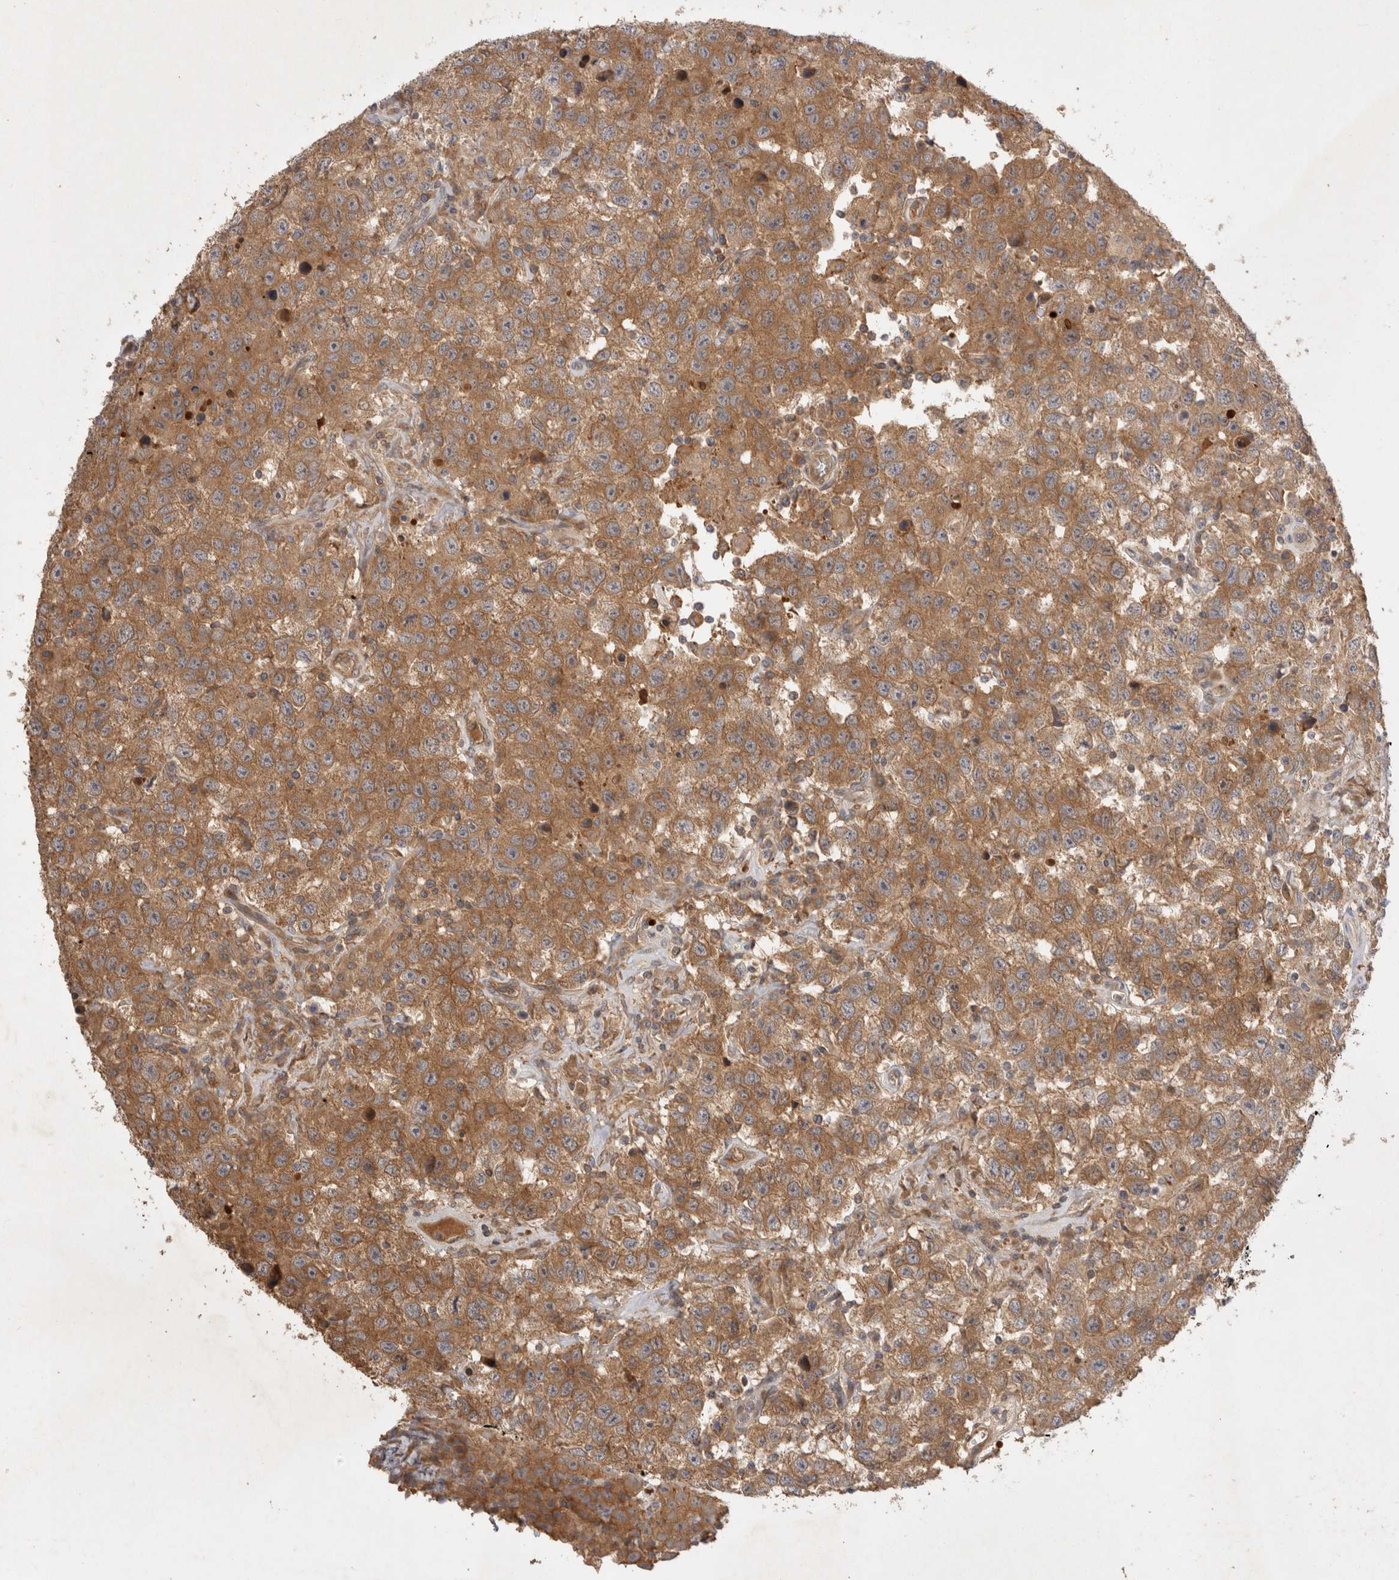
{"staining": {"intensity": "moderate", "quantity": ">75%", "location": "cytoplasmic/membranous"}, "tissue": "testis cancer", "cell_type": "Tumor cells", "image_type": "cancer", "snomed": [{"axis": "morphology", "description": "Seminoma, NOS"}, {"axis": "topography", "description": "Testis"}], "caption": "This is a photomicrograph of immunohistochemistry staining of testis seminoma, which shows moderate staining in the cytoplasmic/membranous of tumor cells.", "gene": "PPP1R42", "patient": {"sex": "male", "age": 41}}